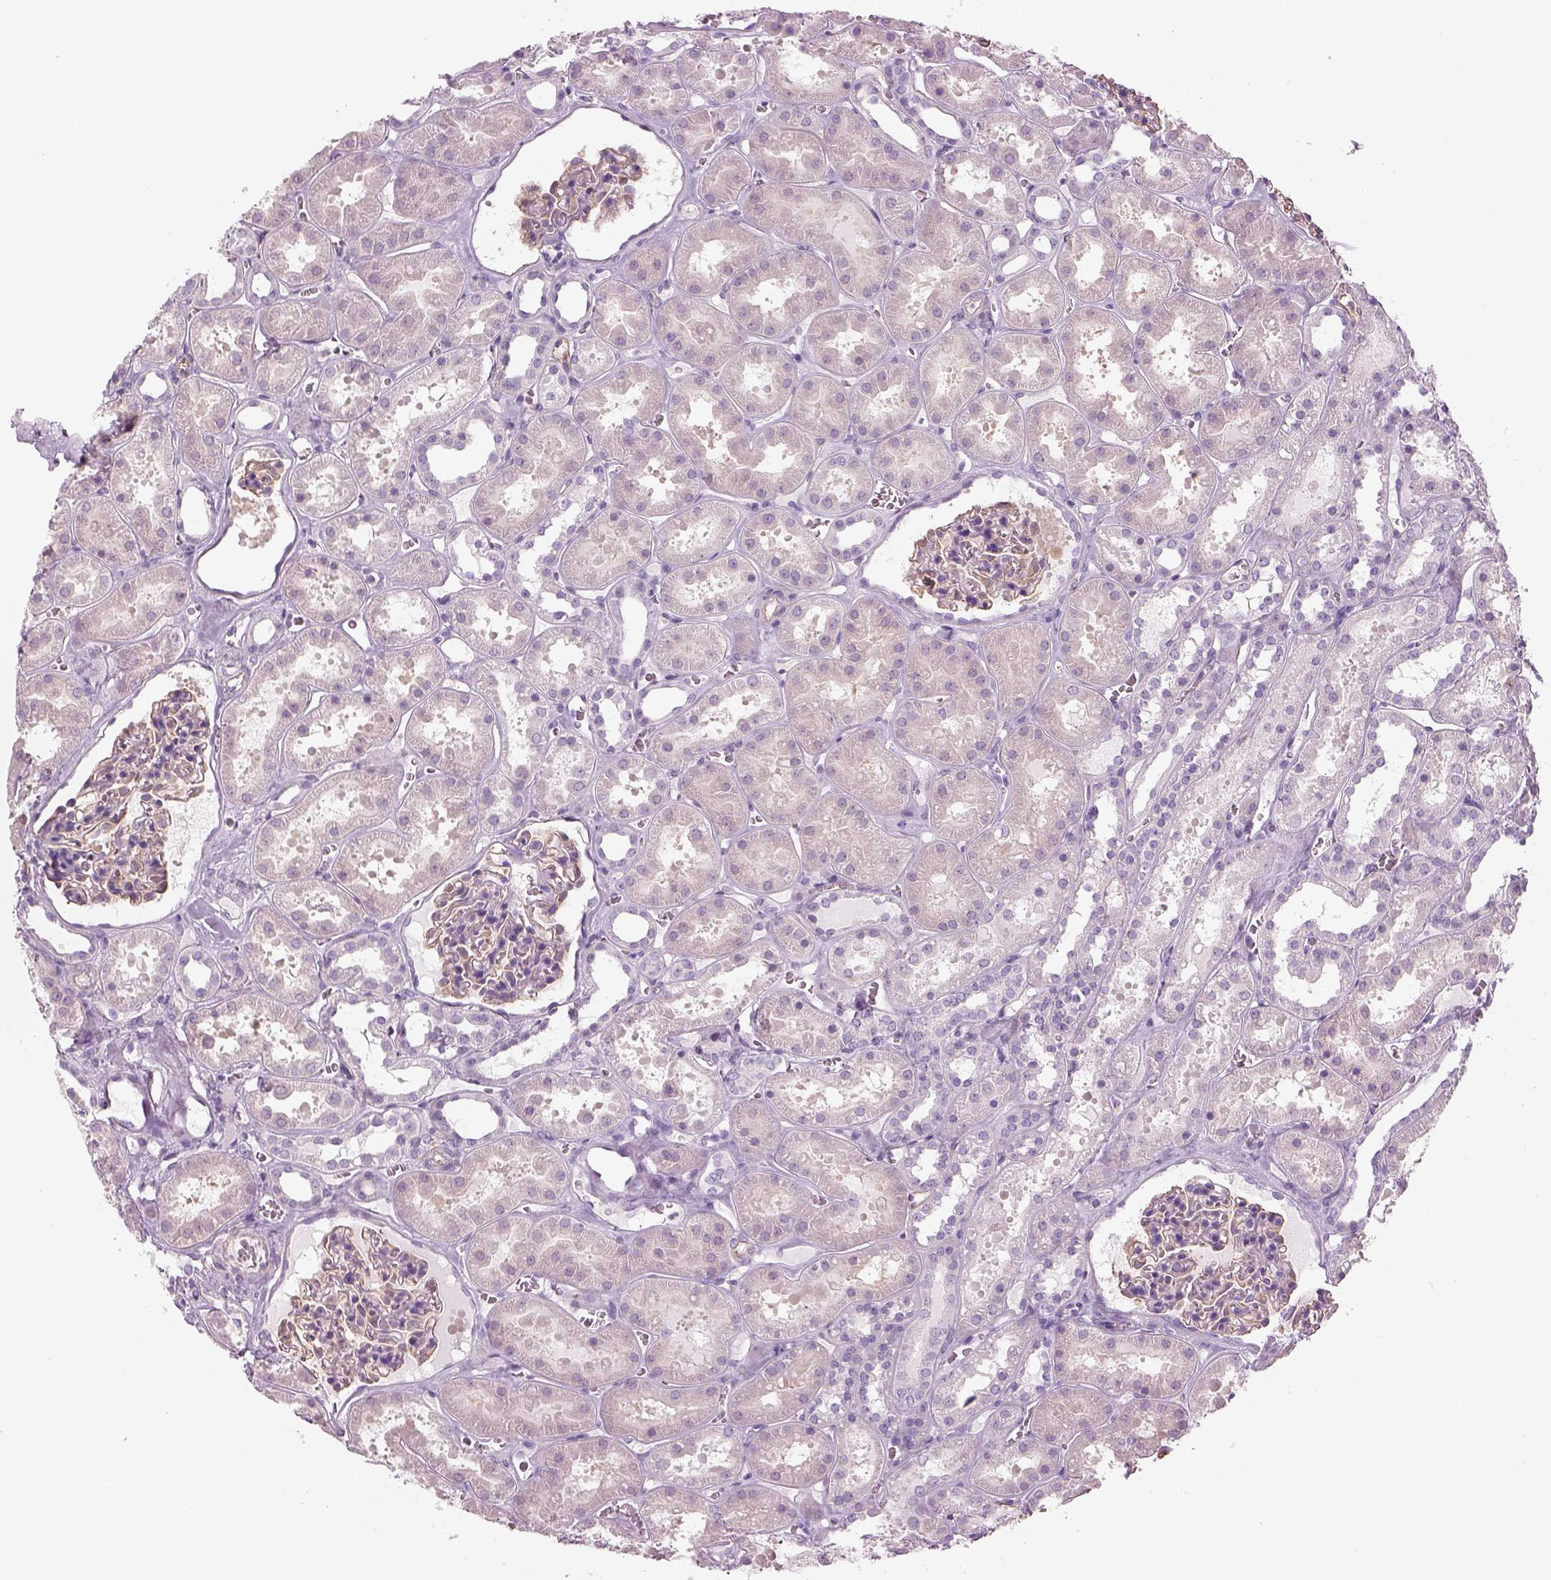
{"staining": {"intensity": "weak", "quantity": ">75%", "location": "cytoplasmic/membranous"}, "tissue": "kidney", "cell_type": "Cells in glomeruli", "image_type": "normal", "snomed": [{"axis": "morphology", "description": "Normal tissue, NOS"}, {"axis": "topography", "description": "Kidney"}], "caption": "This is a histology image of immunohistochemistry (IHC) staining of benign kidney, which shows weak expression in the cytoplasmic/membranous of cells in glomeruli.", "gene": "SLC1A7", "patient": {"sex": "female", "age": 41}}